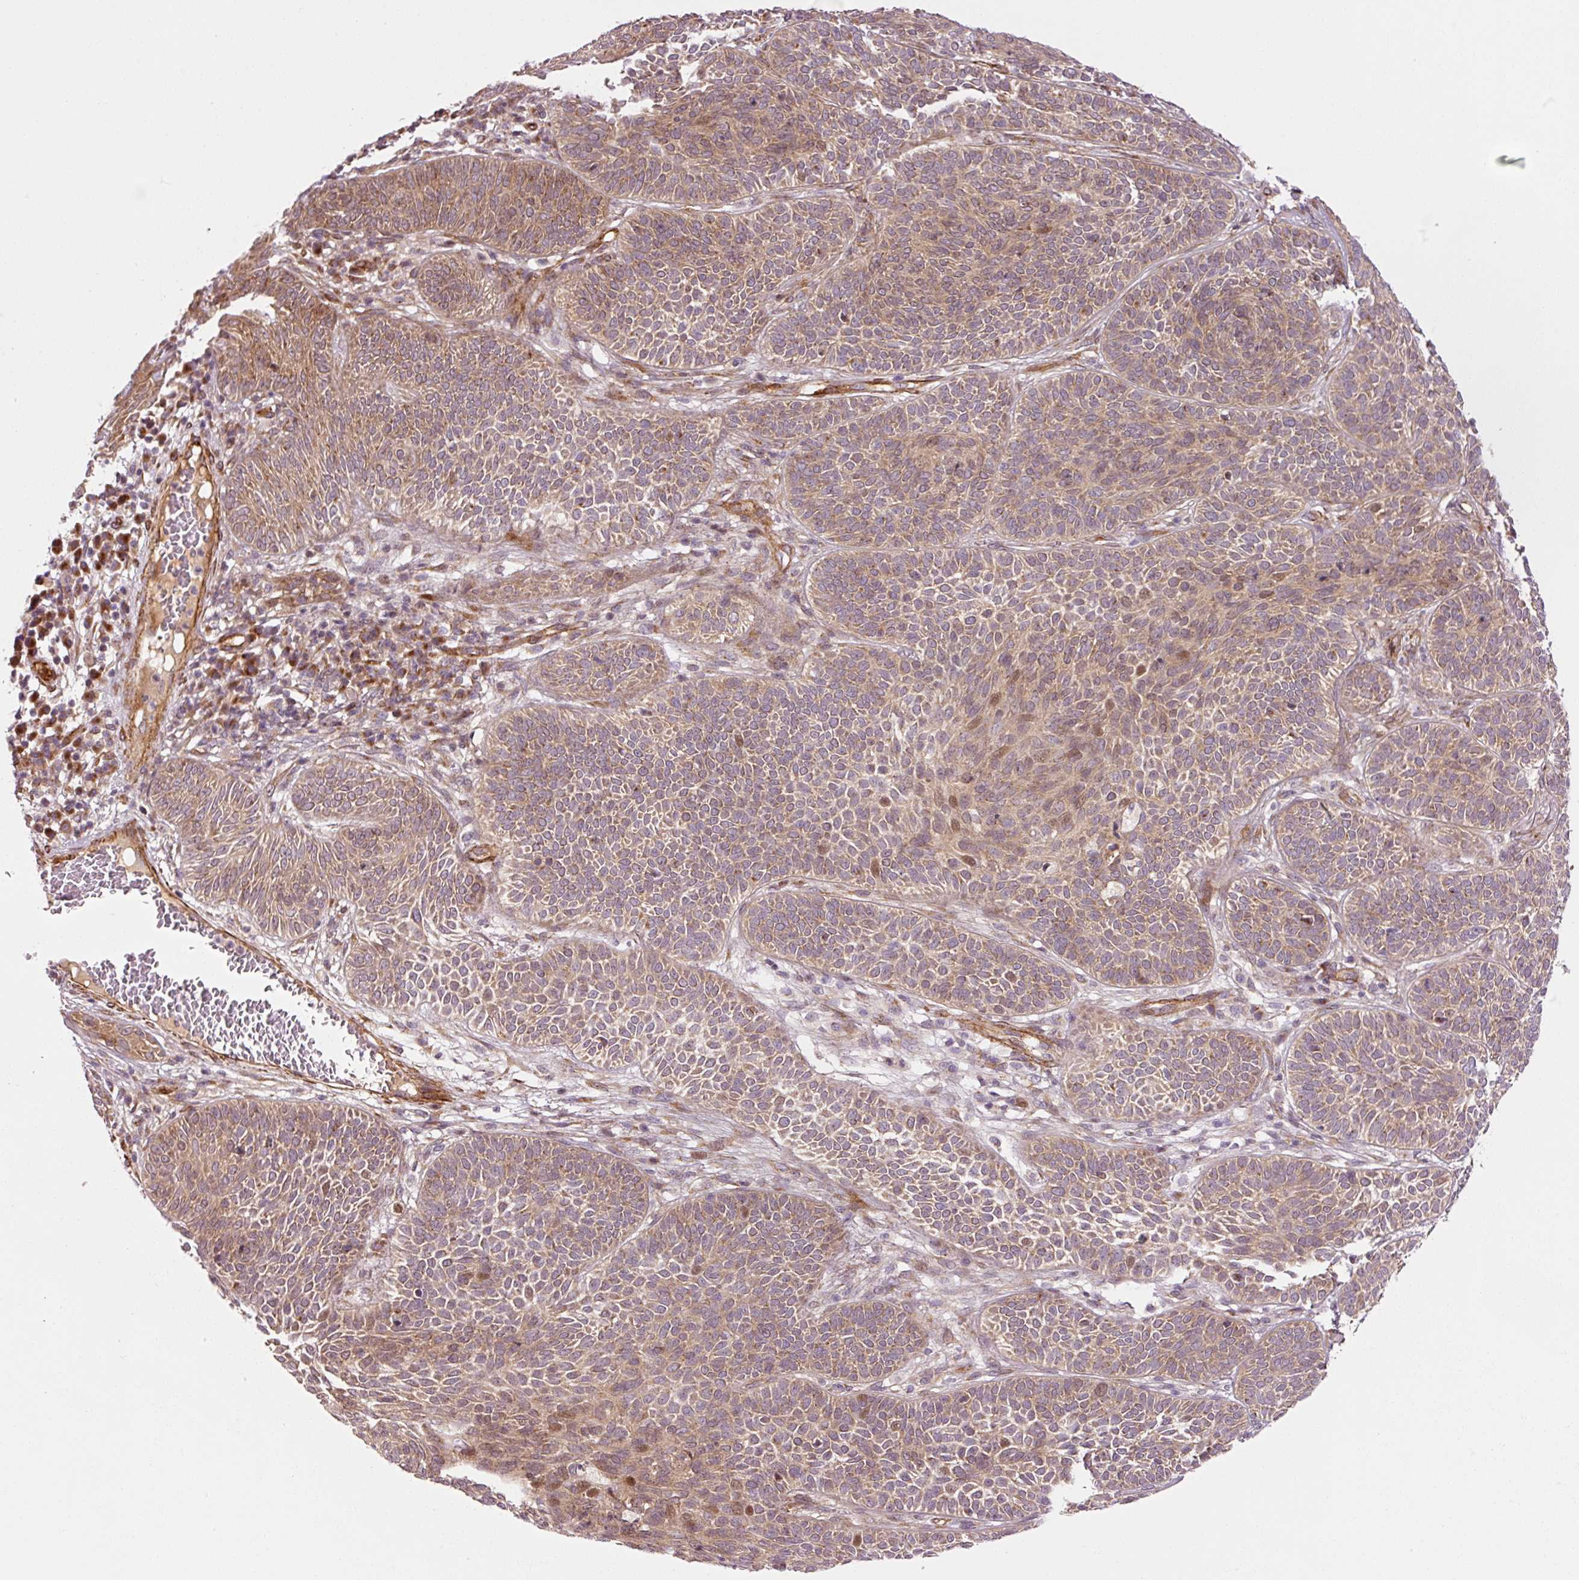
{"staining": {"intensity": "moderate", "quantity": ">75%", "location": "cytoplasmic/membranous"}, "tissue": "skin cancer", "cell_type": "Tumor cells", "image_type": "cancer", "snomed": [{"axis": "morphology", "description": "Basal cell carcinoma"}, {"axis": "topography", "description": "Skin"}], "caption": "The image exhibits a brown stain indicating the presence of a protein in the cytoplasmic/membranous of tumor cells in skin cancer (basal cell carcinoma). (Stains: DAB (3,3'-diaminobenzidine) in brown, nuclei in blue, Microscopy: brightfield microscopy at high magnification).", "gene": "PPP1R14B", "patient": {"sex": "male", "age": 85}}